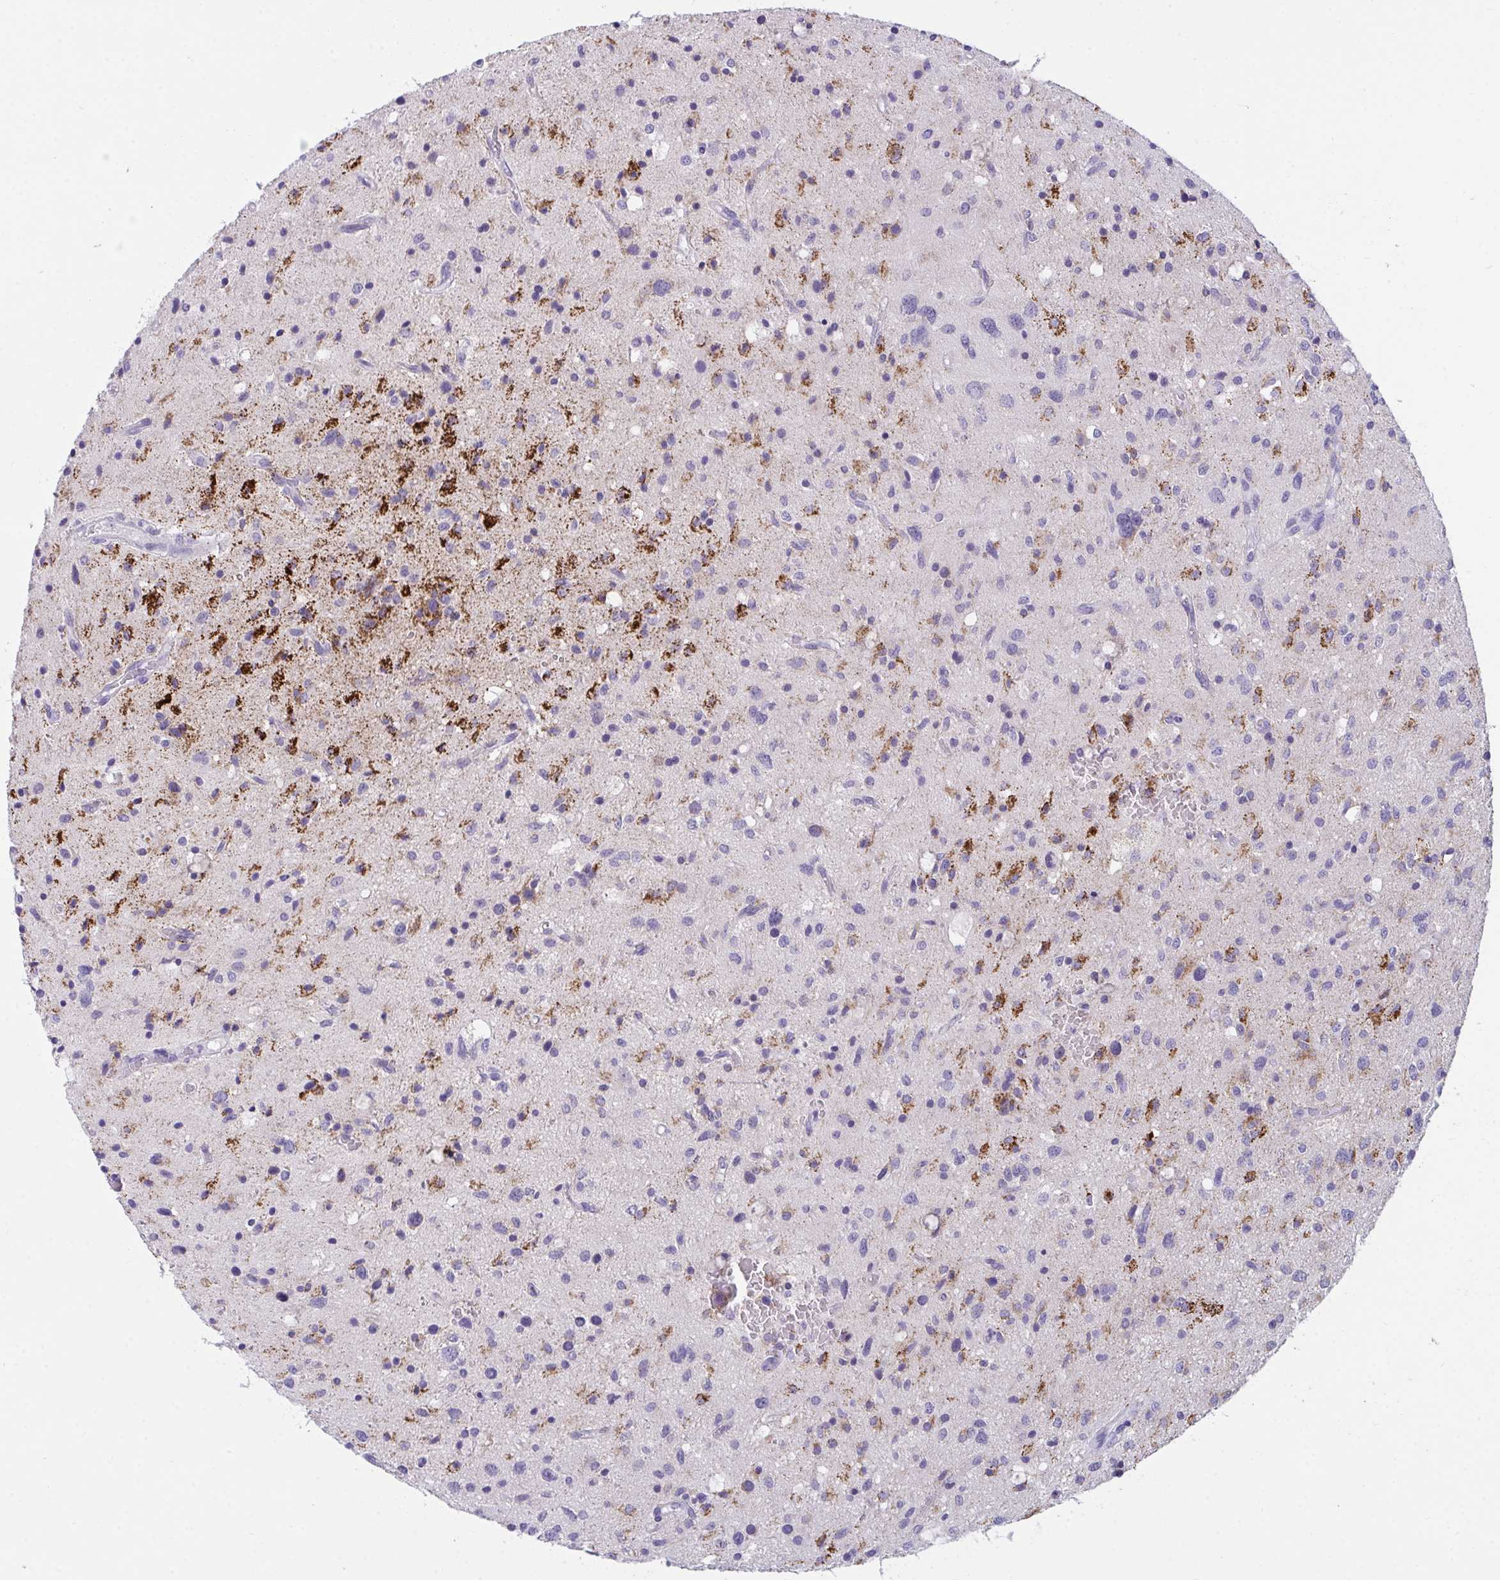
{"staining": {"intensity": "strong", "quantity": "<25%", "location": "cytoplasmic/membranous"}, "tissue": "glioma", "cell_type": "Tumor cells", "image_type": "cancer", "snomed": [{"axis": "morphology", "description": "Glioma, malignant, Low grade"}, {"axis": "topography", "description": "Brain"}], "caption": "An immunohistochemistry (IHC) image of tumor tissue is shown. Protein staining in brown highlights strong cytoplasmic/membranous positivity in glioma within tumor cells.", "gene": "SEMA6B", "patient": {"sex": "female", "age": 58}}